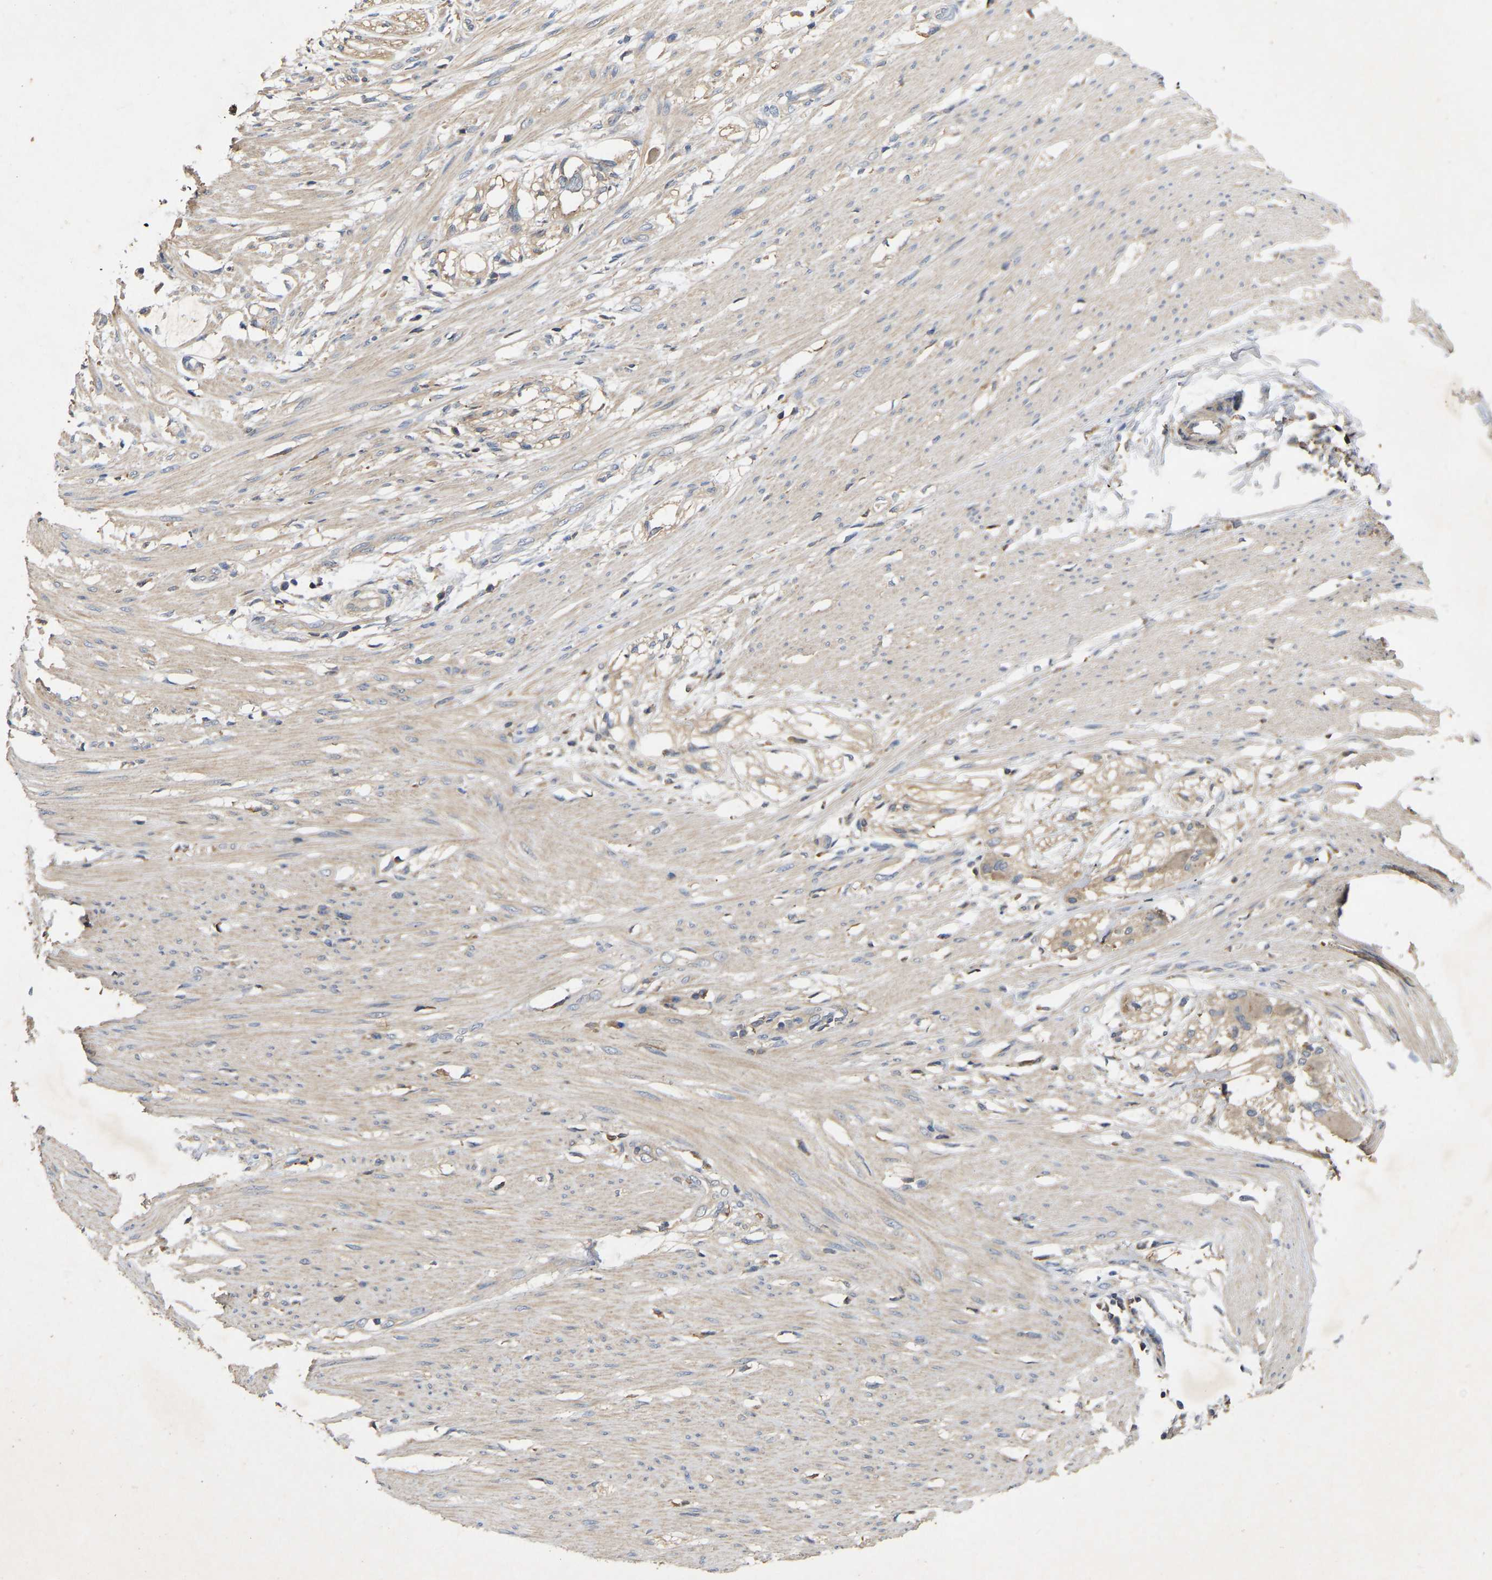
{"staining": {"intensity": "weak", "quantity": "25%-75%", "location": "cytoplasmic/membranous"}, "tissue": "smooth muscle", "cell_type": "Smooth muscle cells", "image_type": "normal", "snomed": [{"axis": "morphology", "description": "Normal tissue, NOS"}, {"axis": "morphology", "description": "Adenocarcinoma, NOS"}, {"axis": "topography", "description": "Smooth muscle"}, {"axis": "topography", "description": "Colon"}], "caption": "Smooth muscle stained with IHC exhibits weak cytoplasmic/membranous positivity in about 25%-75% of smooth muscle cells.", "gene": "LPAR2", "patient": {"sex": "male", "age": 14}}